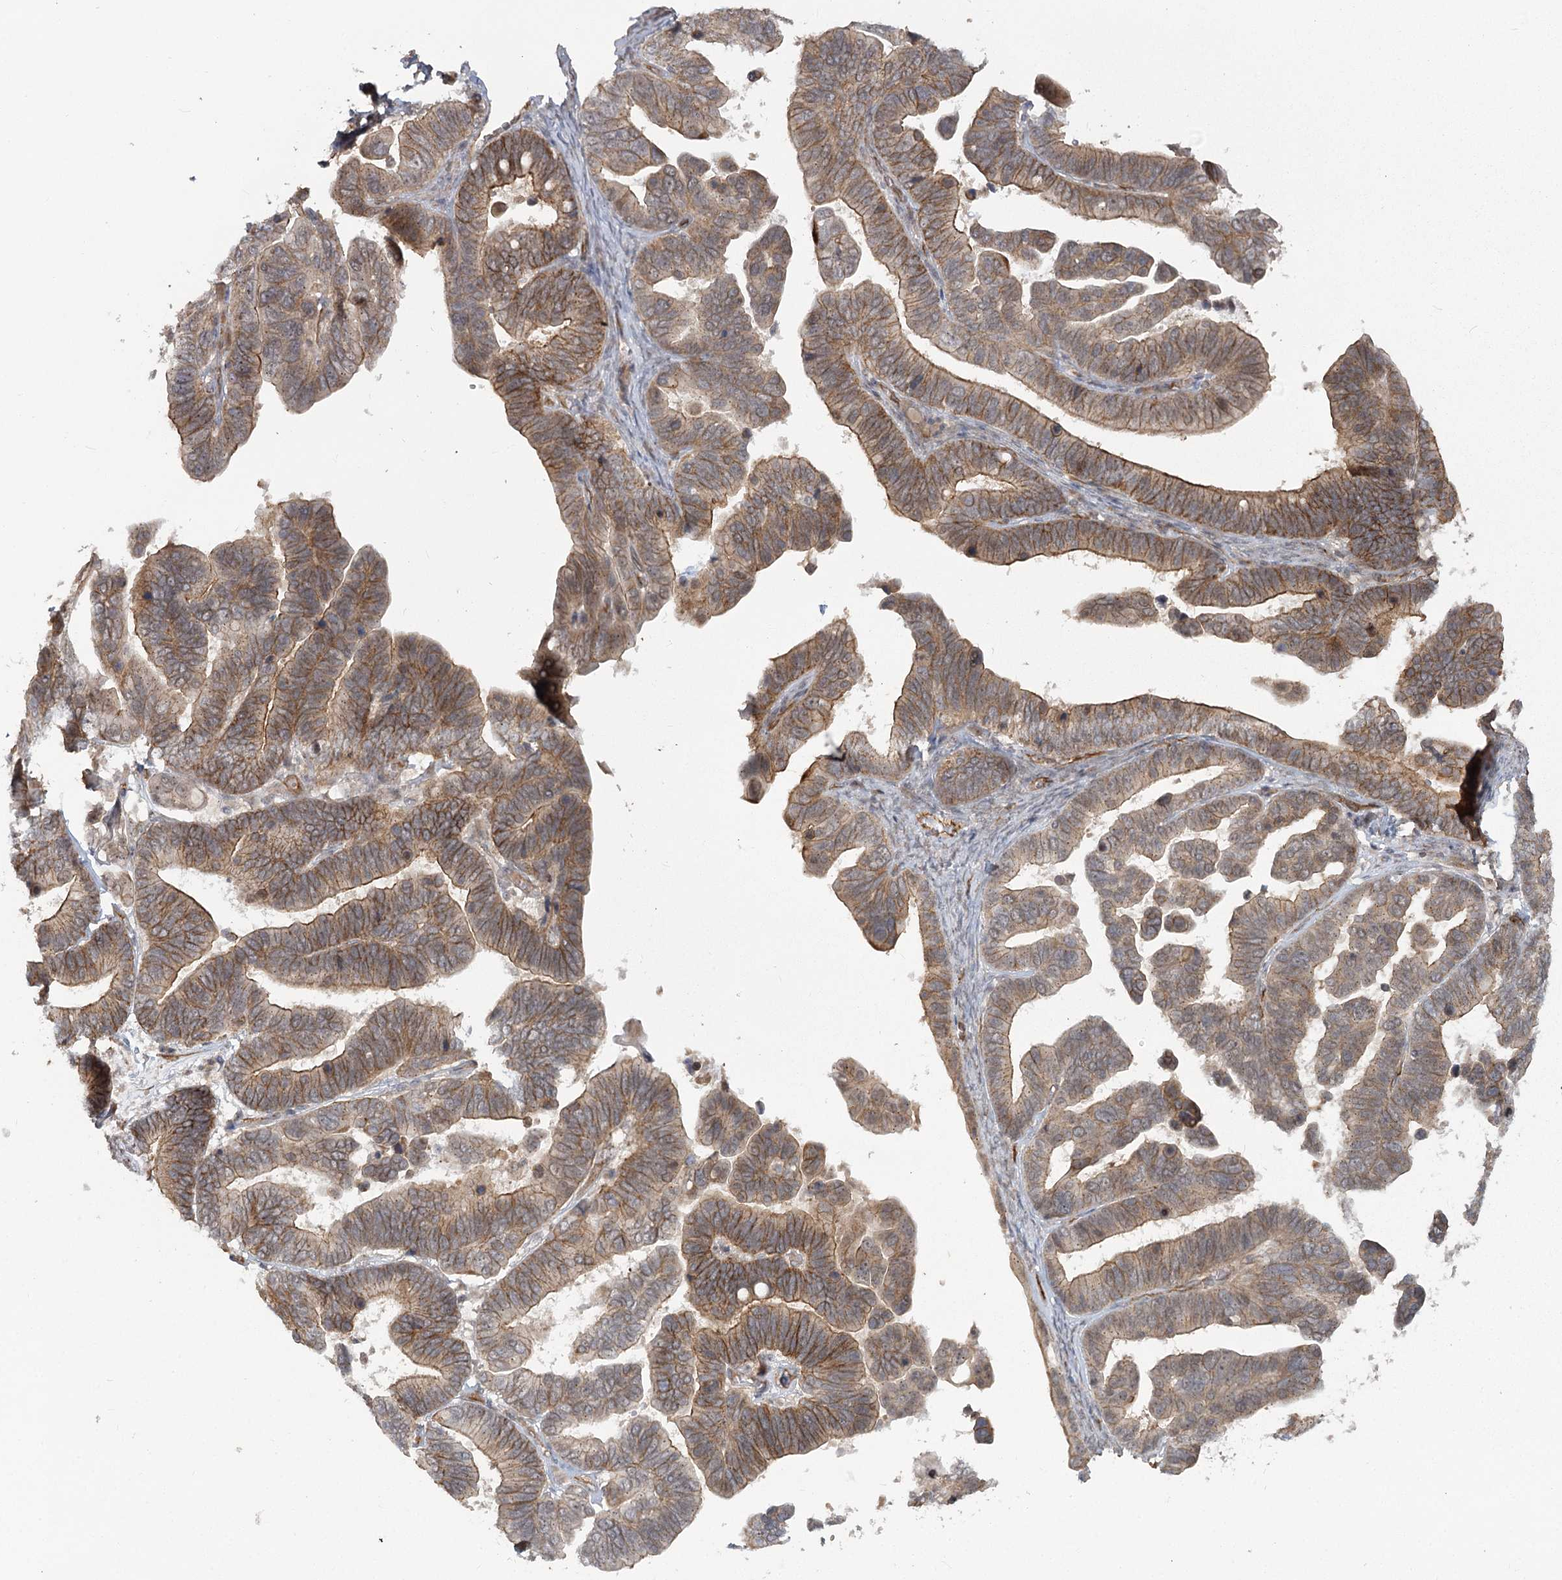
{"staining": {"intensity": "moderate", "quantity": ">75%", "location": "cytoplasmic/membranous"}, "tissue": "ovarian cancer", "cell_type": "Tumor cells", "image_type": "cancer", "snomed": [{"axis": "morphology", "description": "Cystadenocarcinoma, serous, NOS"}, {"axis": "topography", "description": "Ovary"}], "caption": "There is medium levels of moderate cytoplasmic/membranous expression in tumor cells of ovarian cancer (serous cystadenocarcinoma), as demonstrated by immunohistochemical staining (brown color).", "gene": "RPP14", "patient": {"sex": "female", "age": 56}}